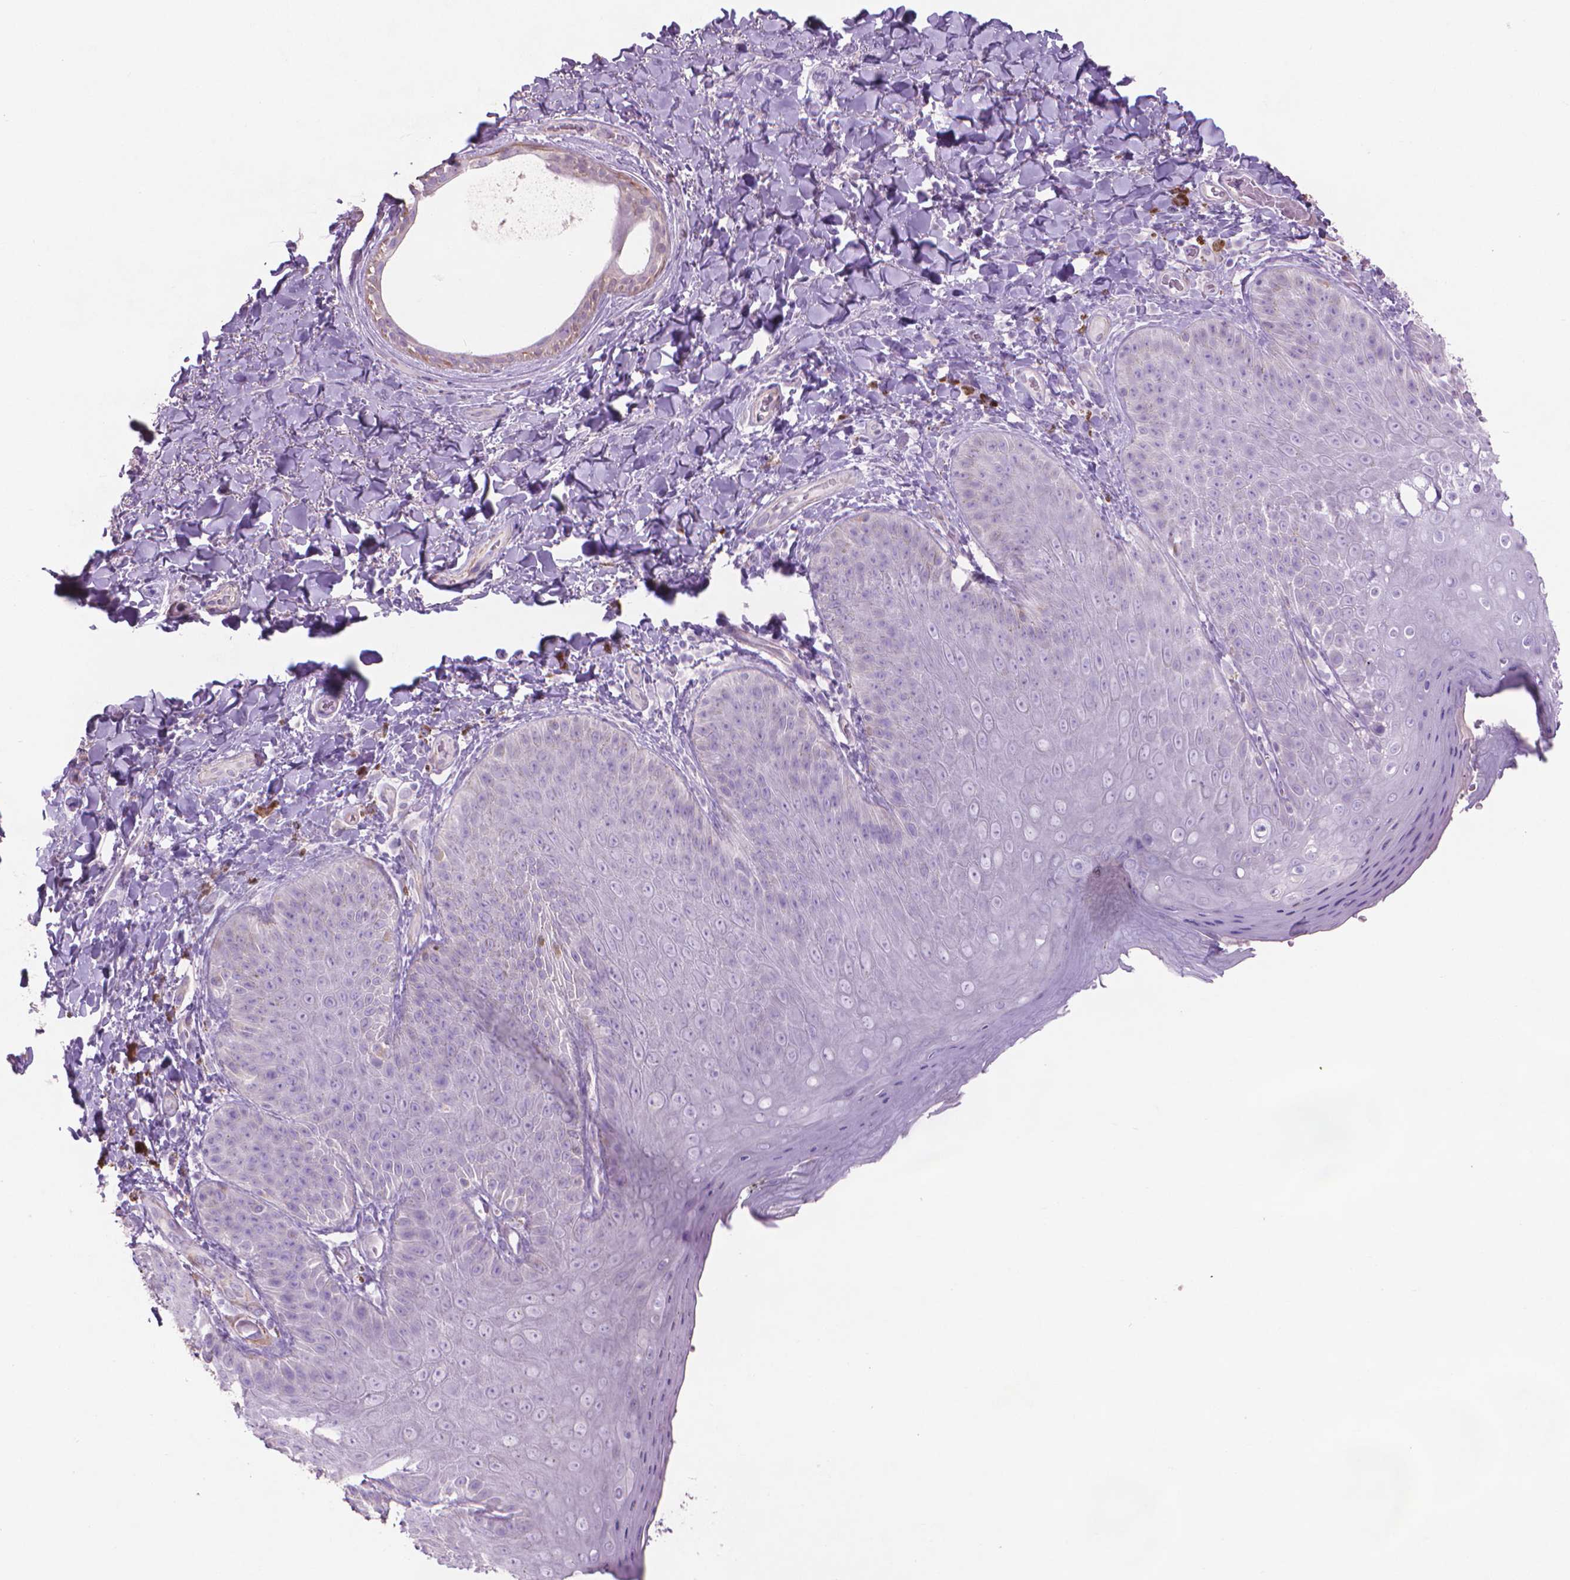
{"staining": {"intensity": "negative", "quantity": "none", "location": "none"}, "tissue": "skin", "cell_type": "Epidermal cells", "image_type": "normal", "snomed": [{"axis": "morphology", "description": "Normal tissue, NOS"}, {"axis": "topography", "description": "Anal"}], "caption": "The immunohistochemistry histopathology image has no significant expression in epidermal cells of skin. (DAB immunohistochemistry (IHC) with hematoxylin counter stain).", "gene": "AQP10", "patient": {"sex": "male", "age": 53}}